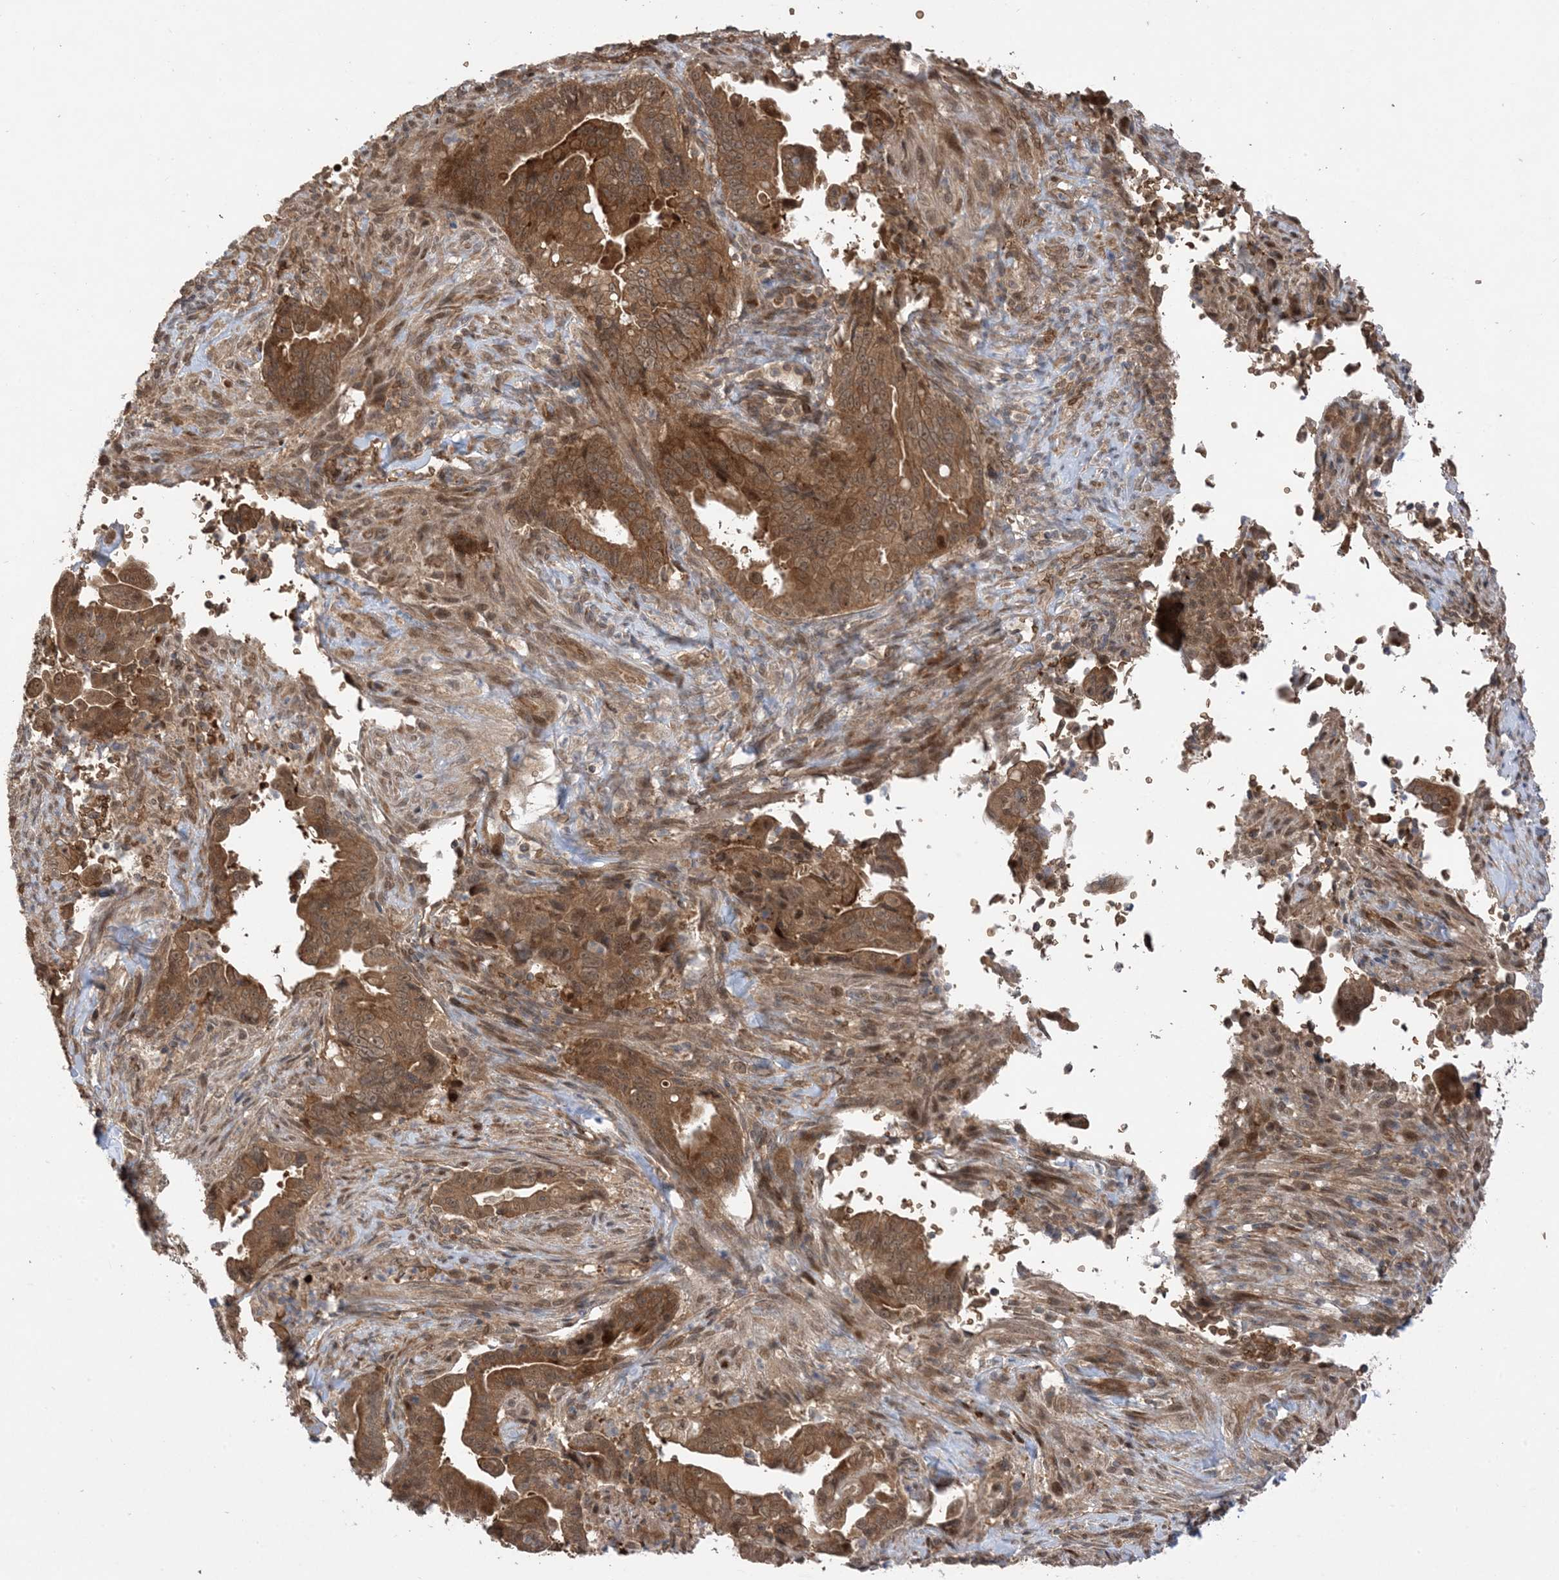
{"staining": {"intensity": "strong", "quantity": ">75%", "location": "cytoplasmic/membranous"}, "tissue": "pancreatic cancer", "cell_type": "Tumor cells", "image_type": "cancer", "snomed": [{"axis": "morphology", "description": "Adenocarcinoma, NOS"}, {"axis": "topography", "description": "Pancreas"}], "caption": "Adenocarcinoma (pancreatic) stained for a protein (brown) shows strong cytoplasmic/membranous positive expression in approximately >75% of tumor cells.", "gene": "PUSL1", "patient": {"sex": "male", "age": 70}}